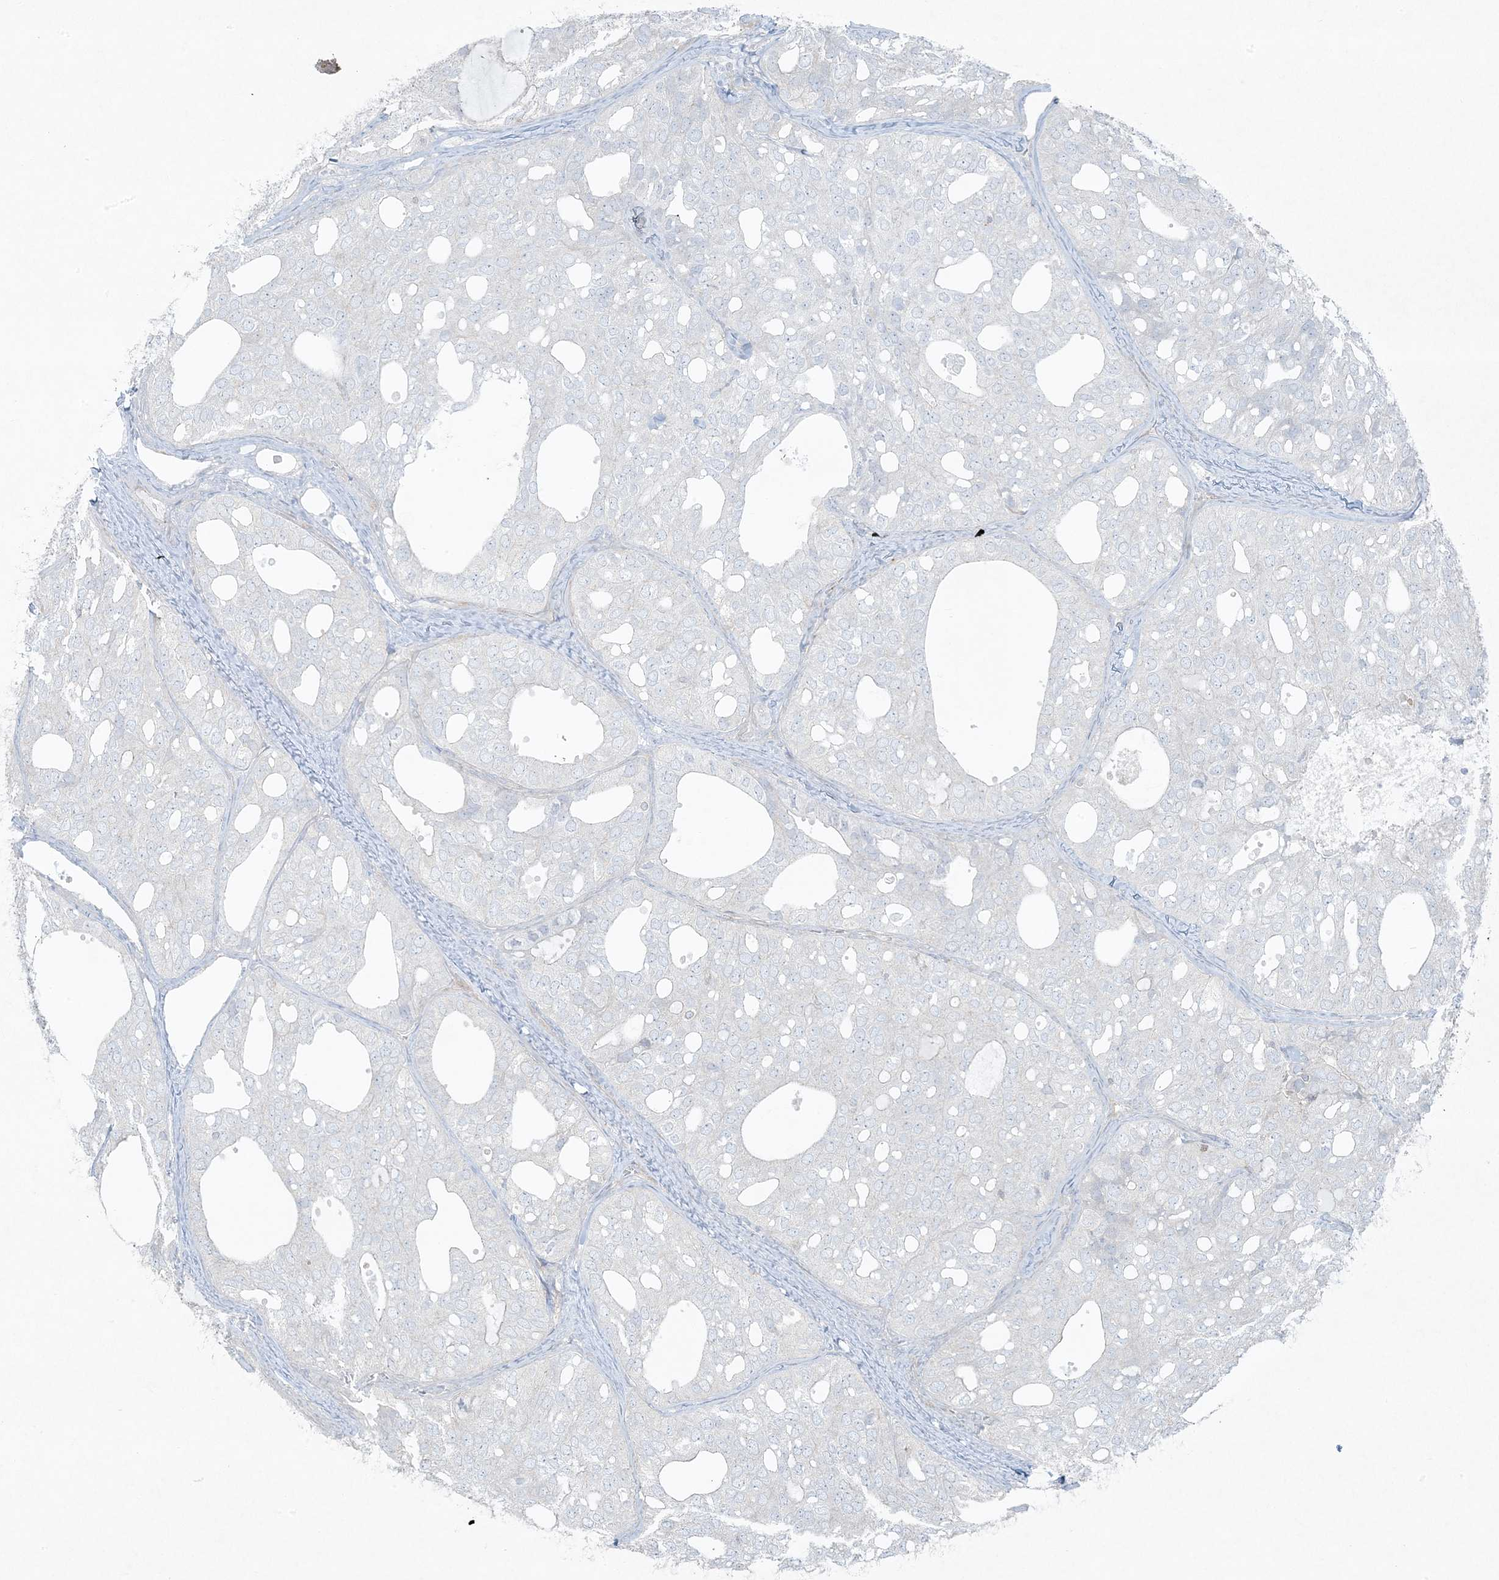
{"staining": {"intensity": "negative", "quantity": "none", "location": "none"}, "tissue": "thyroid cancer", "cell_type": "Tumor cells", "image_type": "cancer", "snomed": [{"axis": "morphology", "description": "Follicular adenoma carcinoma, NOS"}, {"axis": "topography", "description": "Thyroid gland"}], "caption": "Thyroid cancer was stained to show a protein in brown. There is no significant staining in tumor cells. (Brightfield microscopy of DAB IHC at high magnification).", "gene": "PIK3R4", "patient": {"sex": "male", "age": 75}}